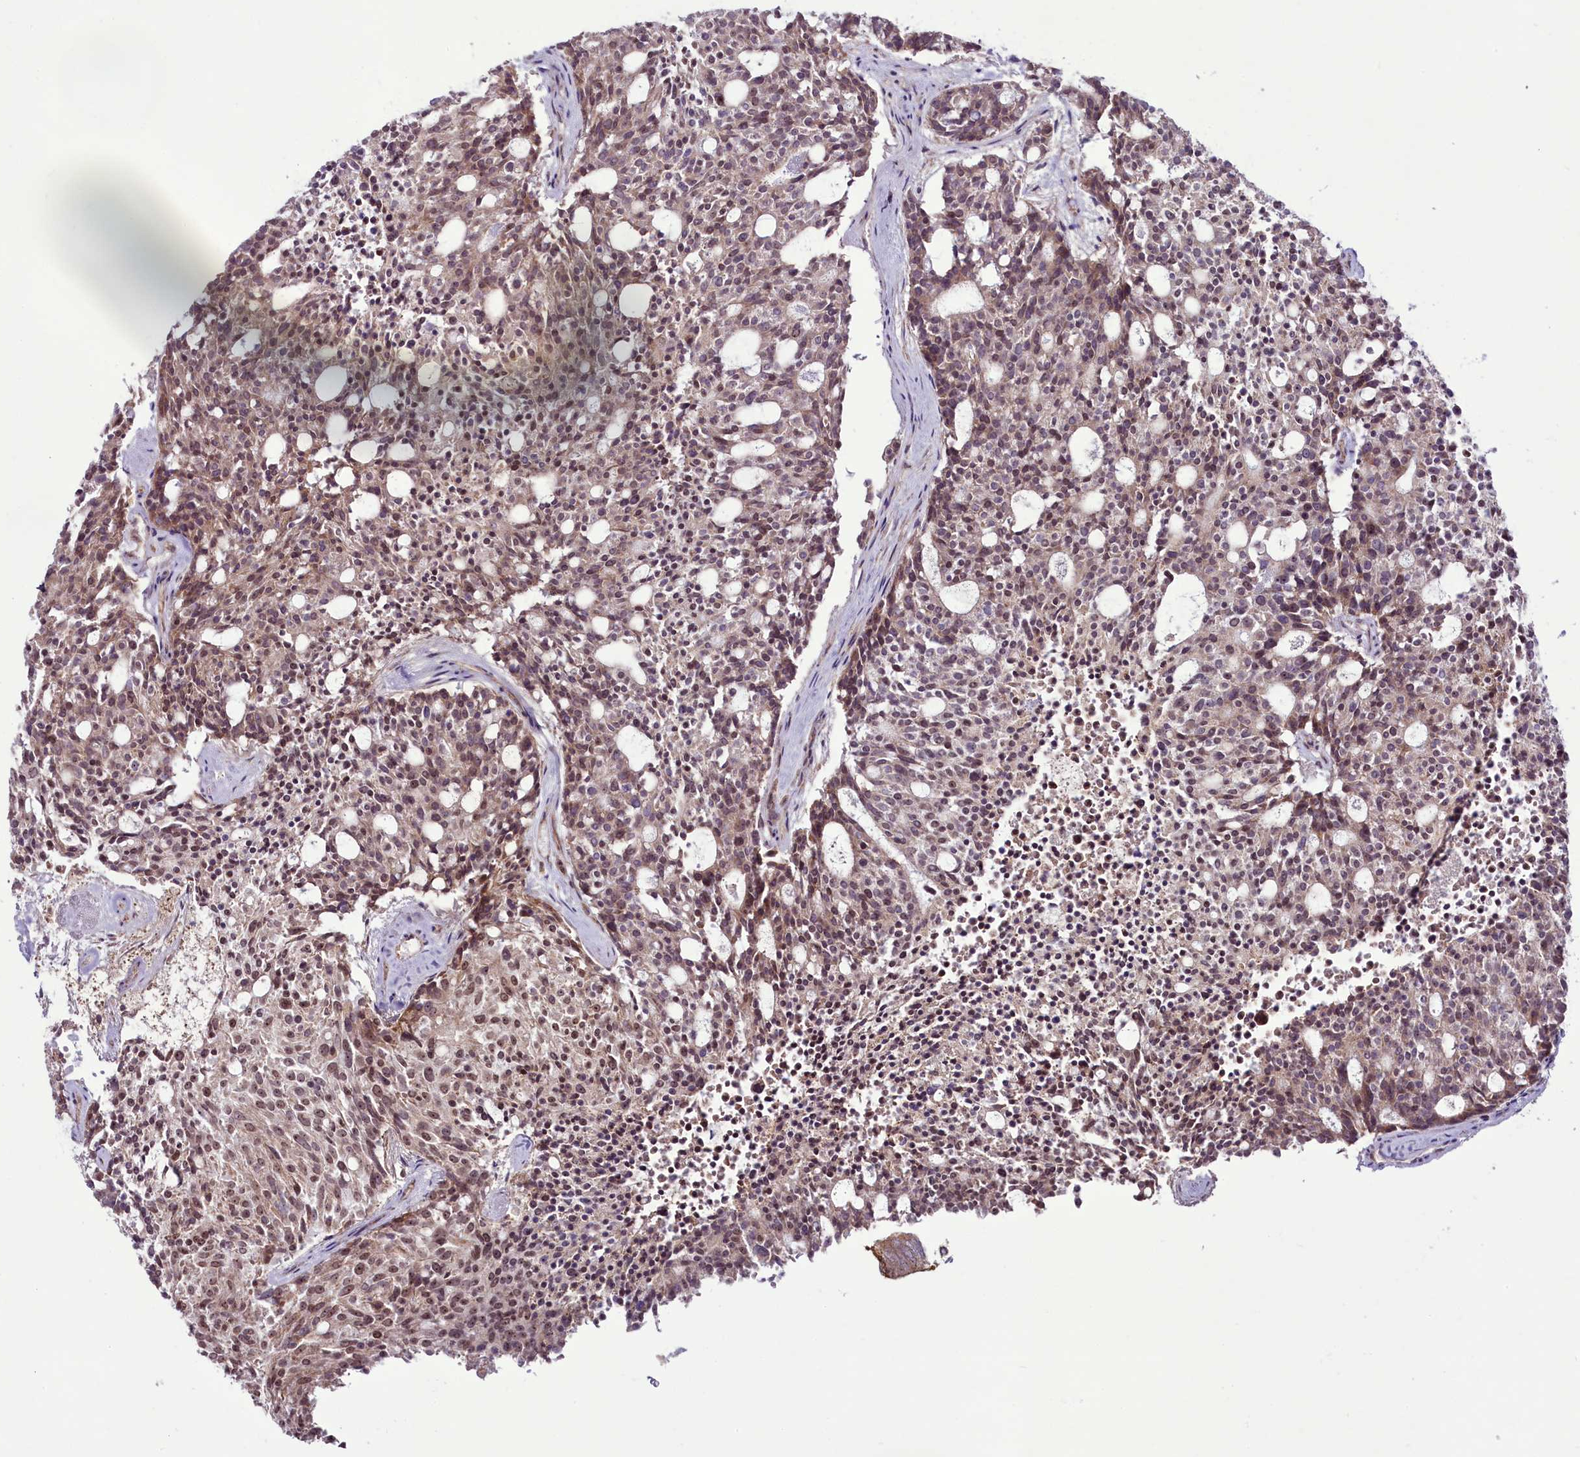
{"staining": {"intensity": "weak", "quantity": ">75%", "location": "nuclear"}, "tissue": "carcinoid", "cell_type": "Tumor cells", "image_type": "cancer", "snomed": [{"axis": "morphology", "description": "Carcinoid, malignant, NOS"}, {"axis": "topography", "description": "Pancreas"}], "caption": "Carcinoid tissue reveals weak nuclear staining in approximately >75% of tumor cells, visualized by immunohistochemistry.", "gene": "RSBN1", "patient": {"sex": "female", "age": 54}}